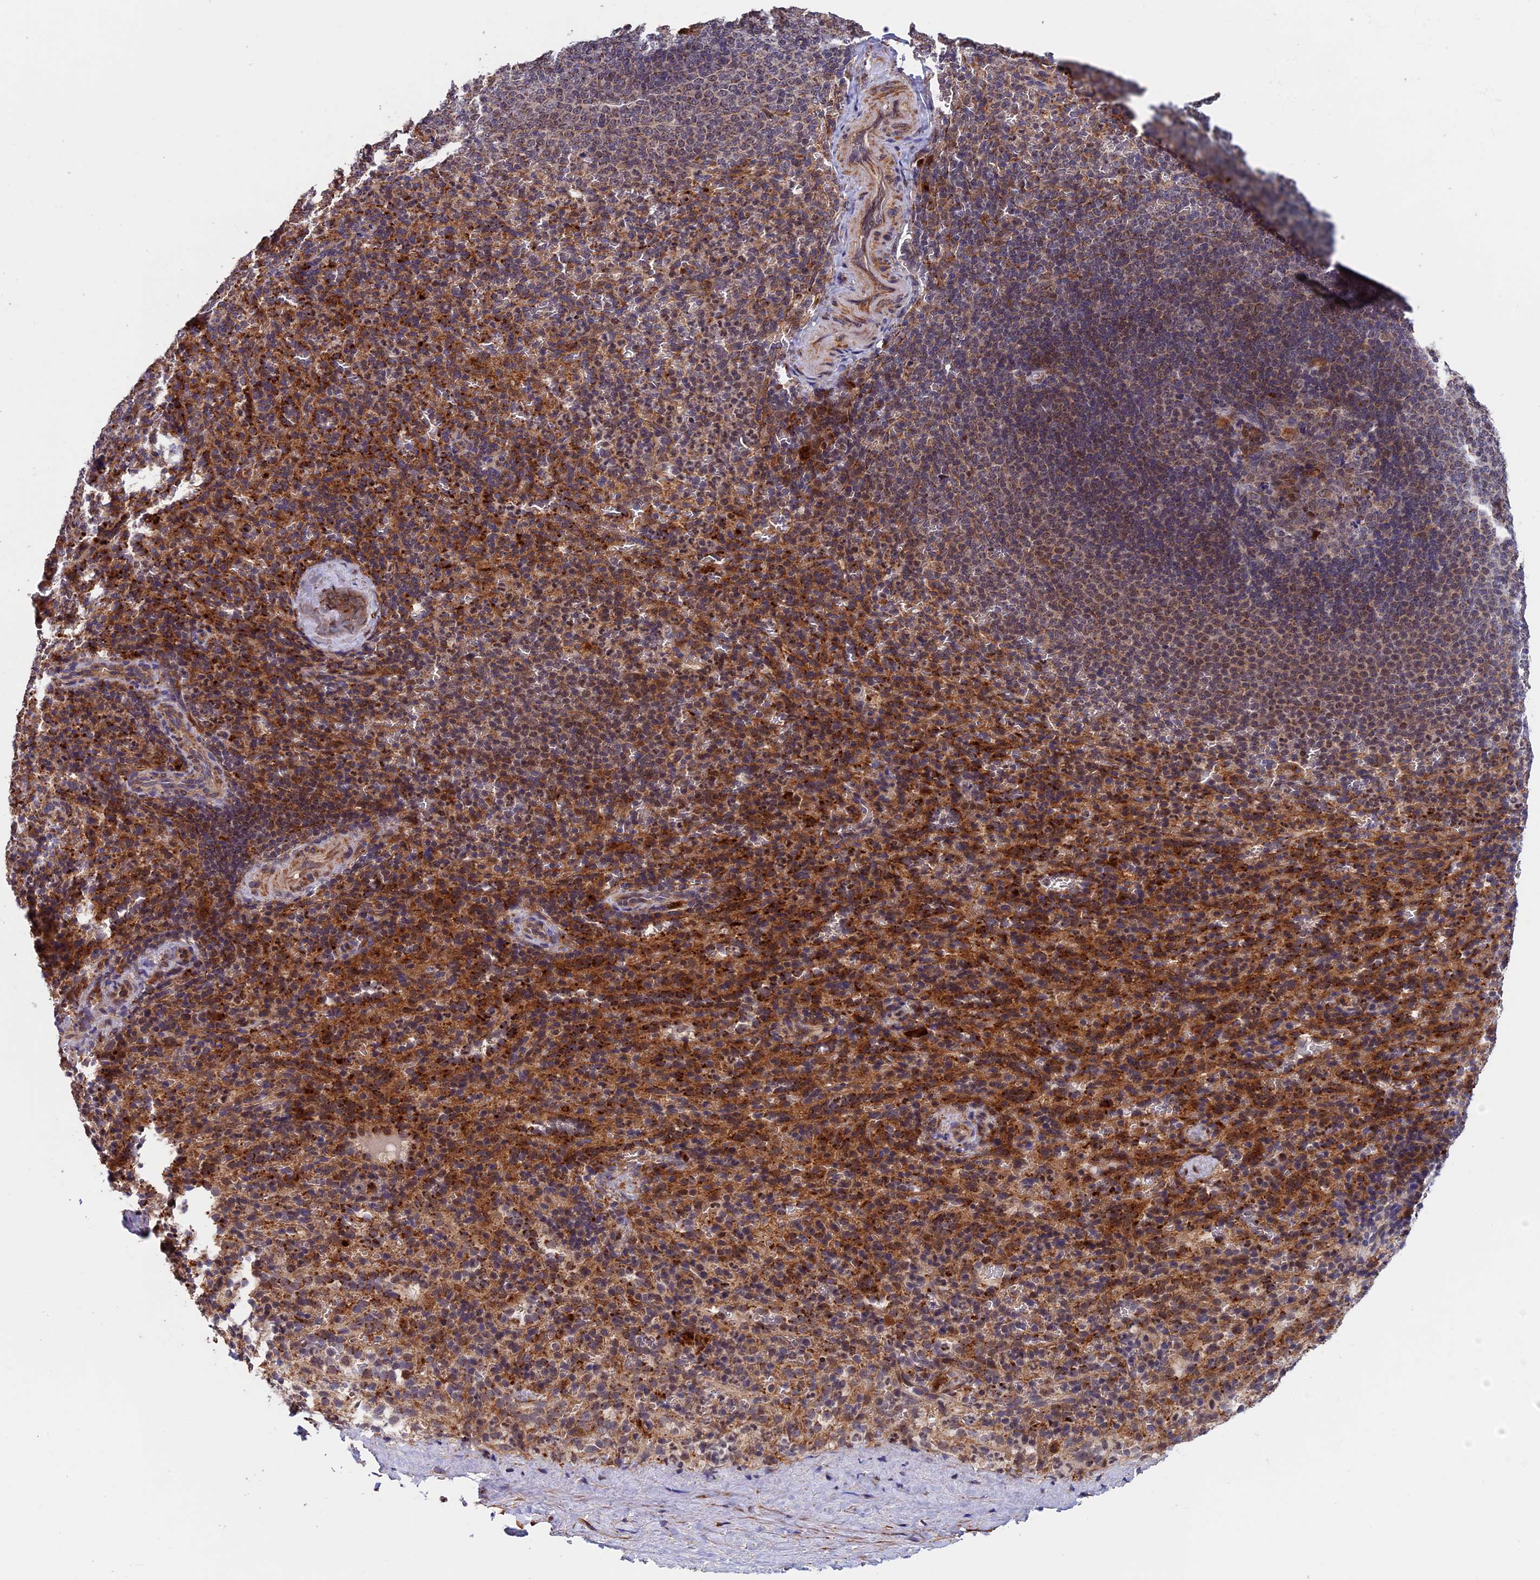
{"staining": {"intensity": "weak", "quantity": "25%-75%", "location": "cytoplasmic/membranous"}, "tissue": "spleen", "cell_type": "Cells in red pulp", "image_type": "normal", "snomed": [{"axis": "morphology", "description": "Normal tissue, NOS"}, {"axis": "topography", "description": "Spleen"}], "caption": "The photomicrograph displays staining of normal spleen, revealing weak cytoplasmic/membranous protein expression (brown color) within cells in red pulp. Using DAB (brown) and hematoxylin (blue) stains, captured at high magnification using brightfield microscopy.", "gene": "RNF17", "patient": {"sex": "female", "age": 21}}